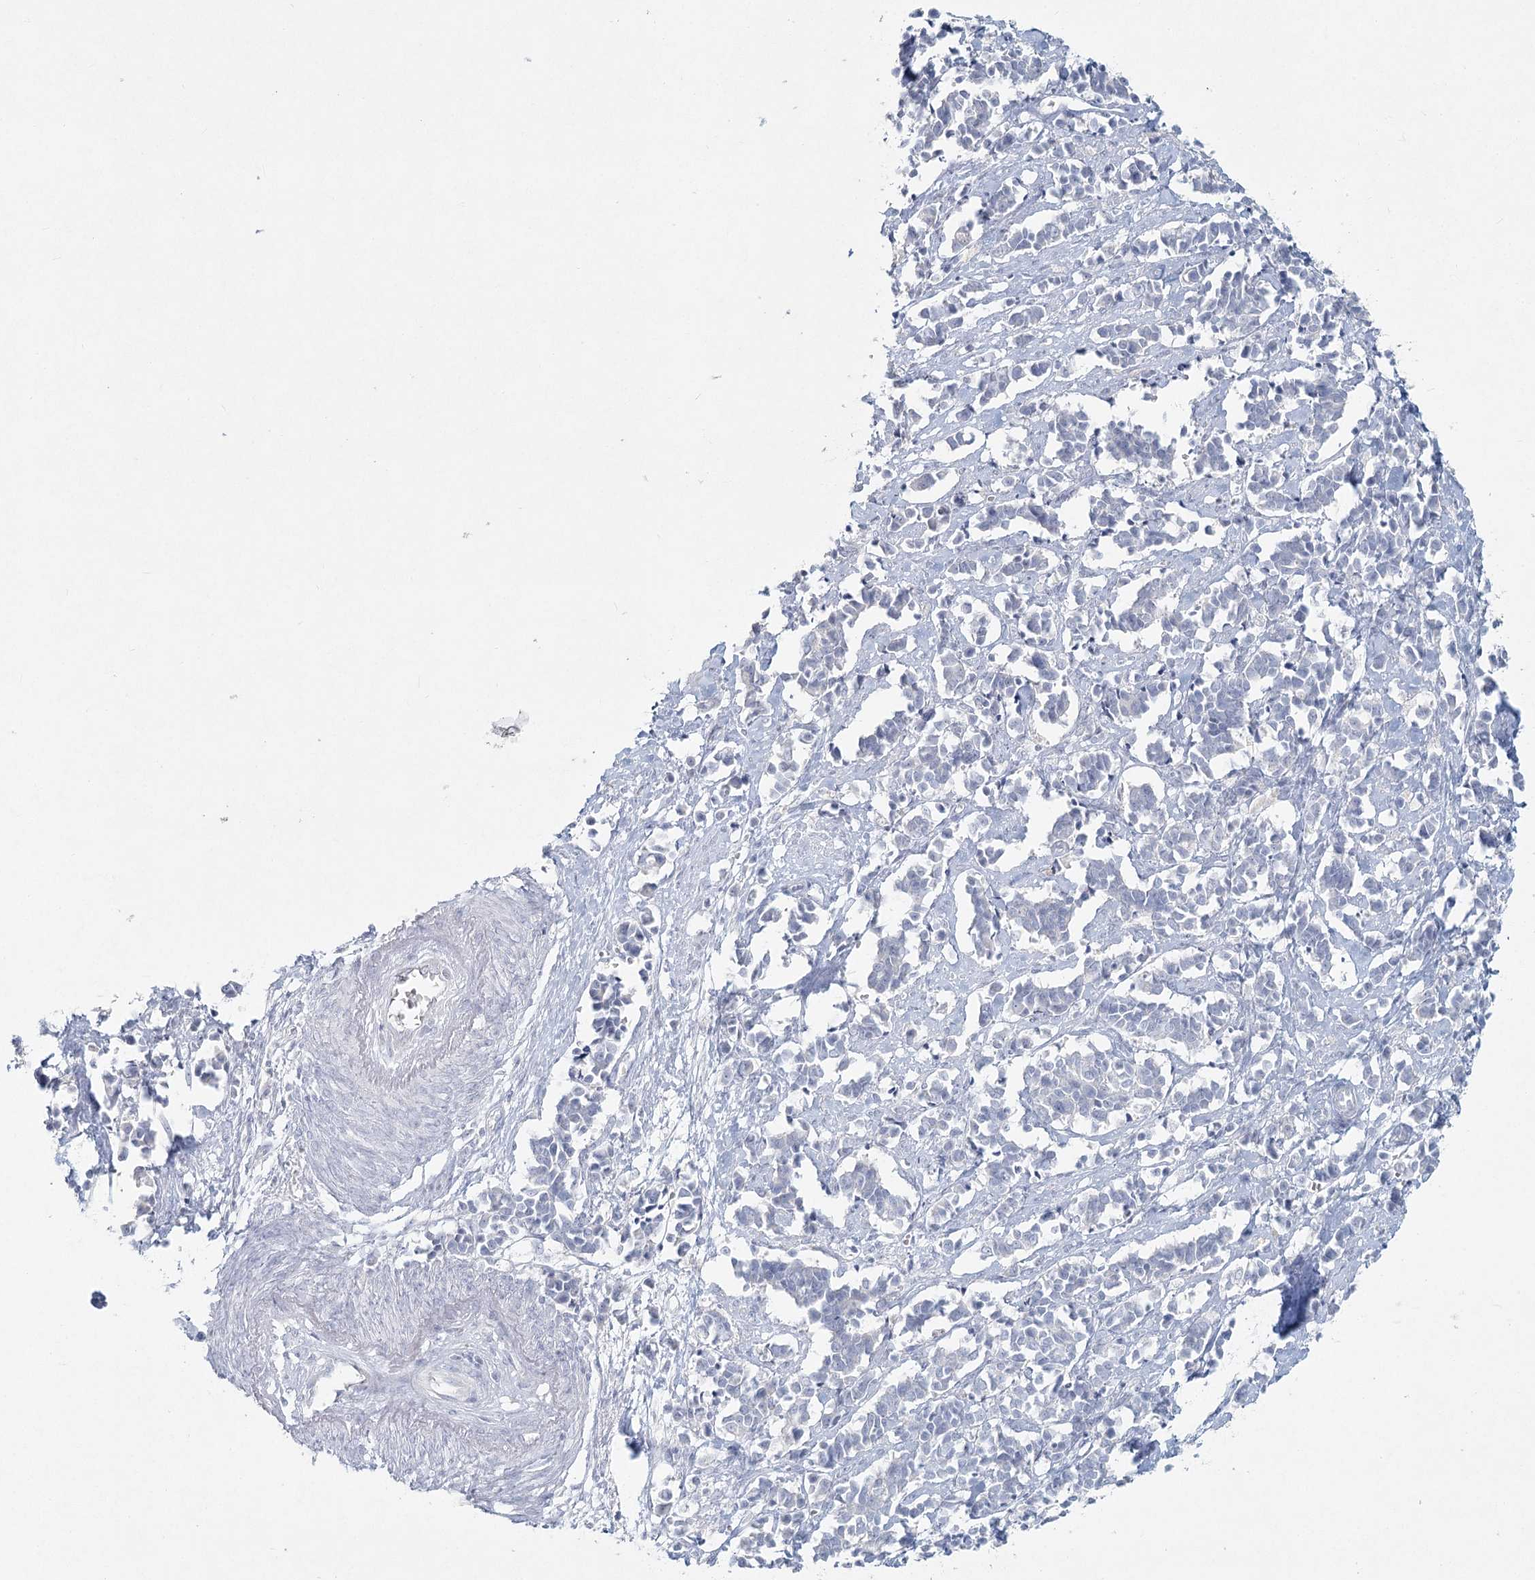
{"staining": {"intensity": "negative", "quantity": "none", "location": "none"}, "tissue": "cervical cancer", "cell_type": "Tumor cells", "image_type": "cancer", "snomed": [{"axis": "morphology", "description": "Normal tissue, NOS"}, {"axis": "morphology", "description": "Squamous cell carcinoma, NOS"}, {"axis": "topography", "description": "Cervix"}], "caption": "Immunohistochemistry (IHC) of cervical squamous cell carcinoma reveals no staining in tumor cells.", "gene": "LRP2BP", "patient": {"sex": "female", "age": 35}}